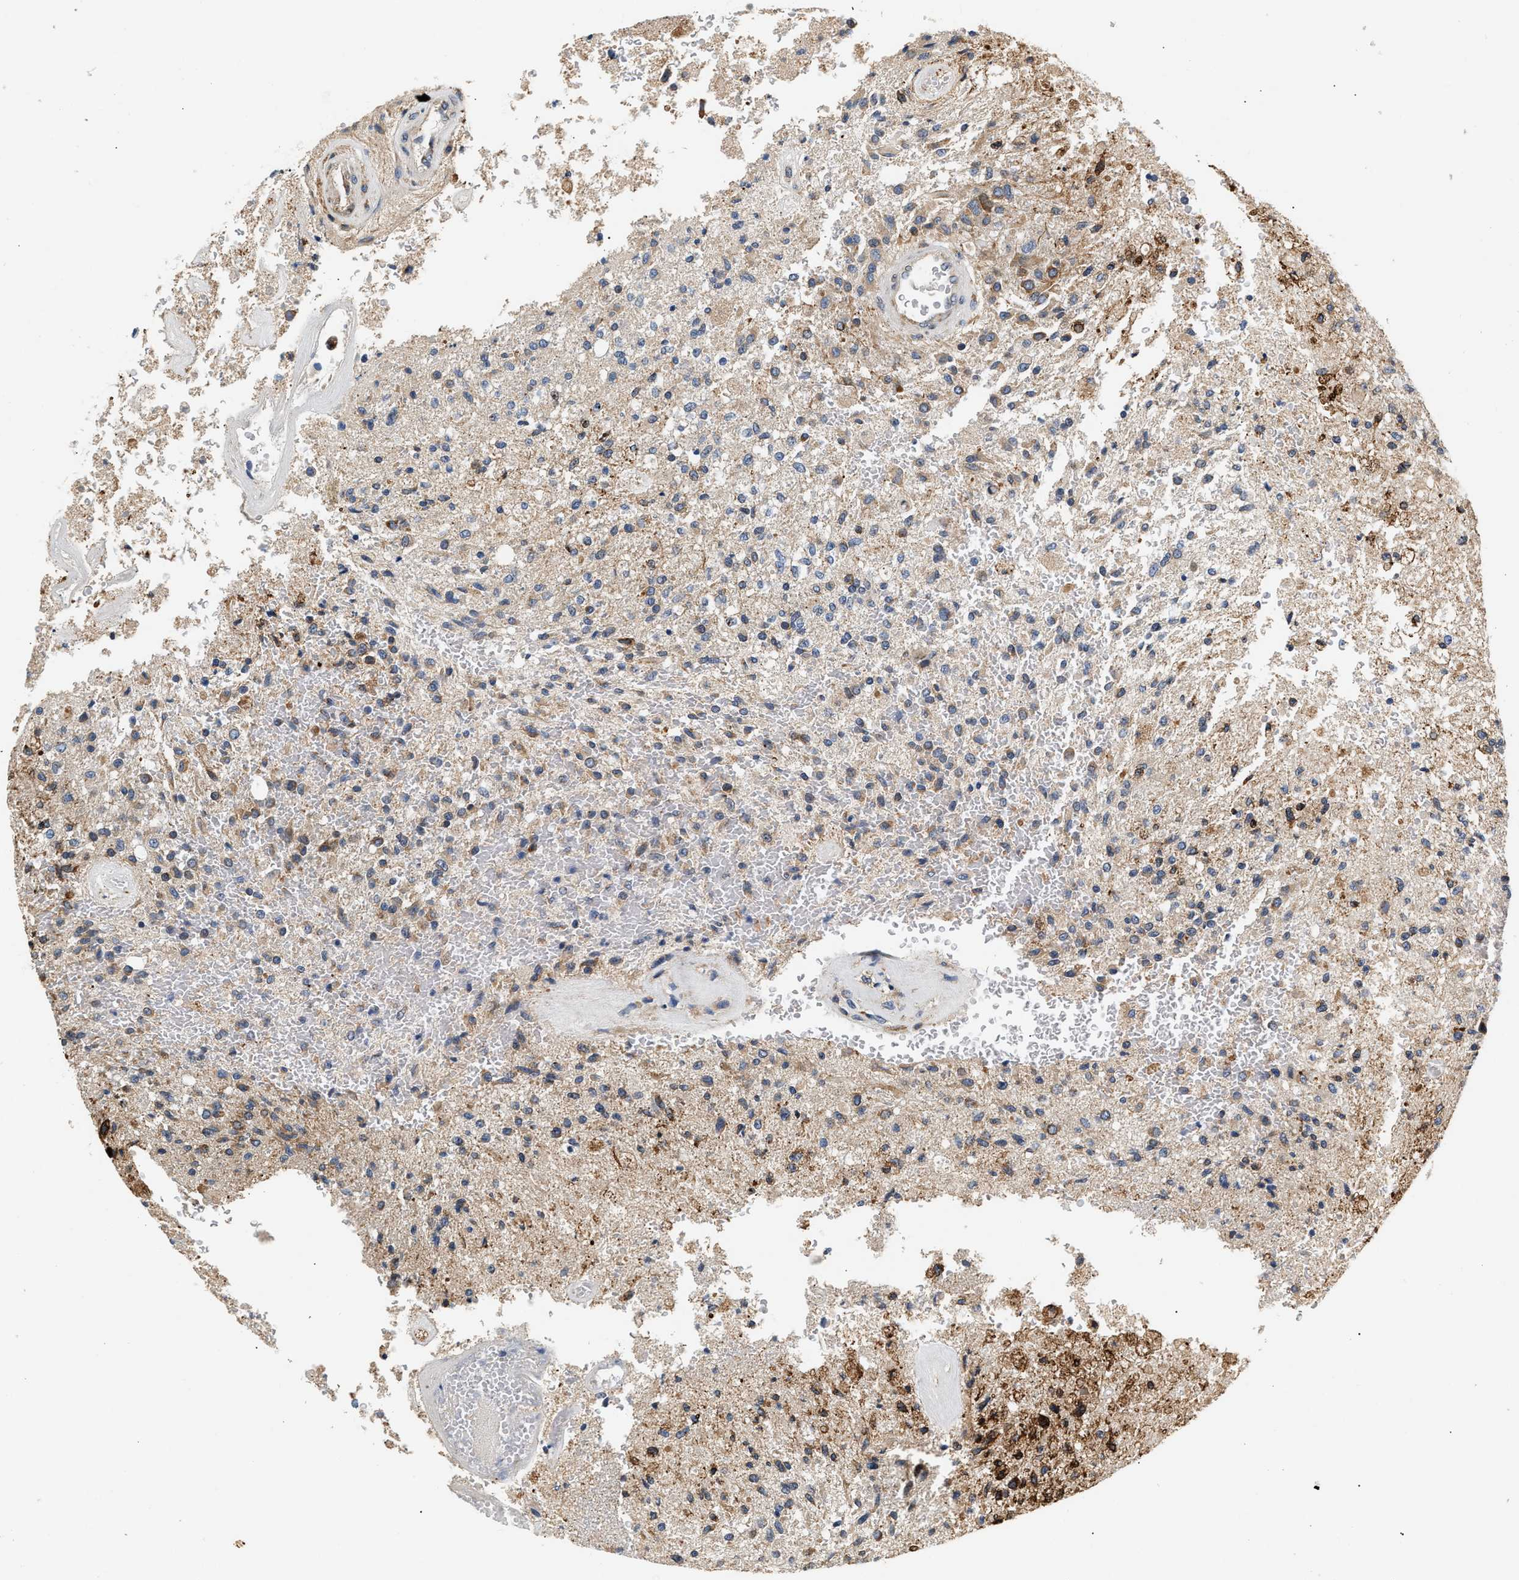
{"staining": {"intensity": "weak", "quantity": "<25%", "location": "cytoplasmic/membranous"}, "tissue": "glioma", "cell_type": "Tumor cells", "image_type": "cancer", "snomed": [{"axis": "morphology", "description": "Normal tissue, NOS"}, {"axis": "morphology", "description": "Glioma, malignant, High grade"}, {"axis": "topography", "description": "Cerebral cortex"}], "caption": "A micrograph of glioma stained for a protein shows no brown staining in tumor cells.", "gene": "IFT74", "patient": {"sex": "male", "age": 77}}